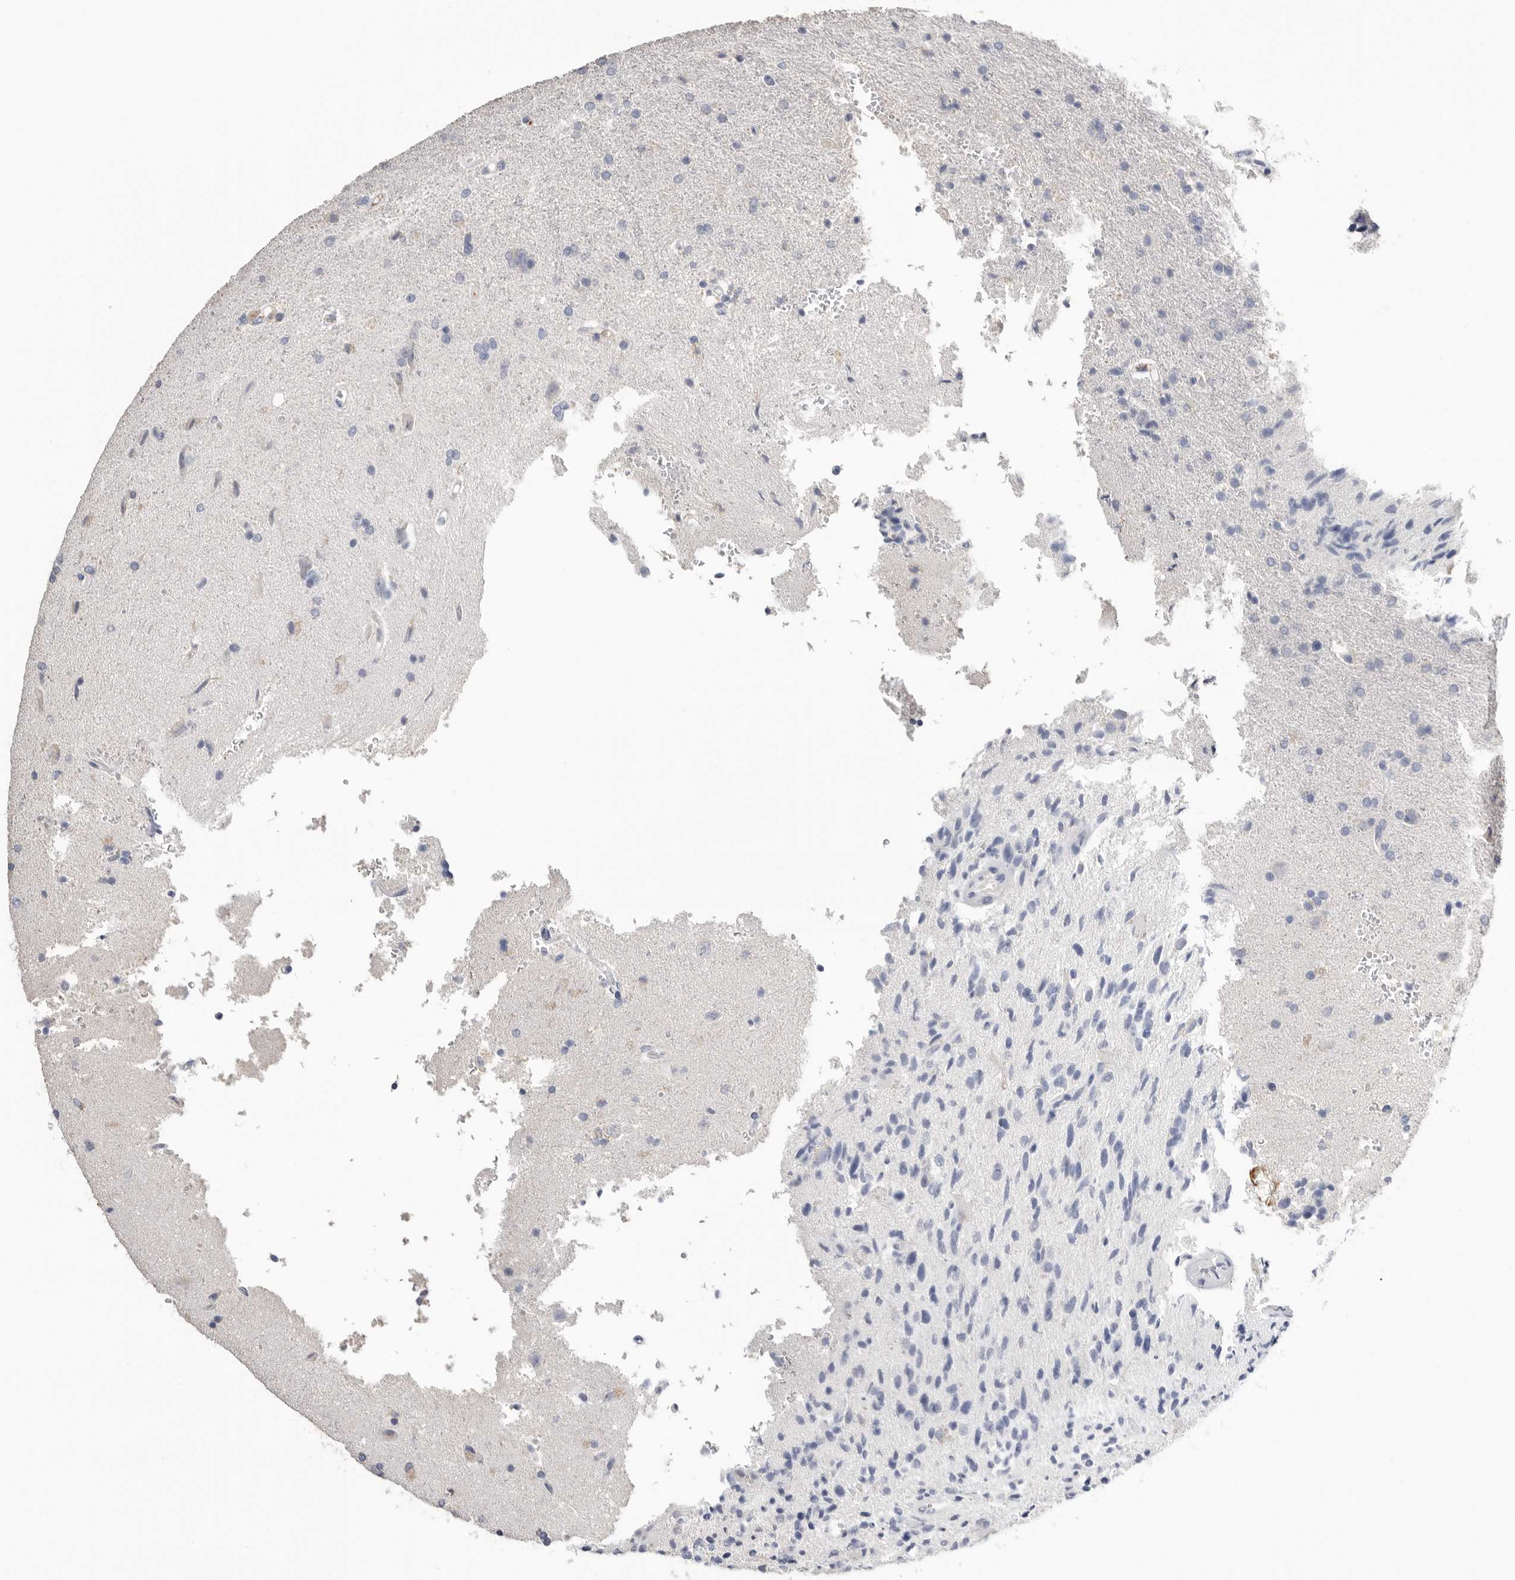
{"staining": {"intensity": "negative", "quantity": "none", "location": "none"}, "tissue": "glioma", "cell_type": "Tumor cells", "image_type": "cancer", "snomed": [{"axis": "morphology", "description": "Glioma, malignant, High grade"}, {"axis": "topography", "description": "Brain"}], "caption": "Glioma stained for a protein using immunohistochemistry shows no staining tumor cells.", "gene": "APOA2", "patient": {"sex": "male", "age": 72}}